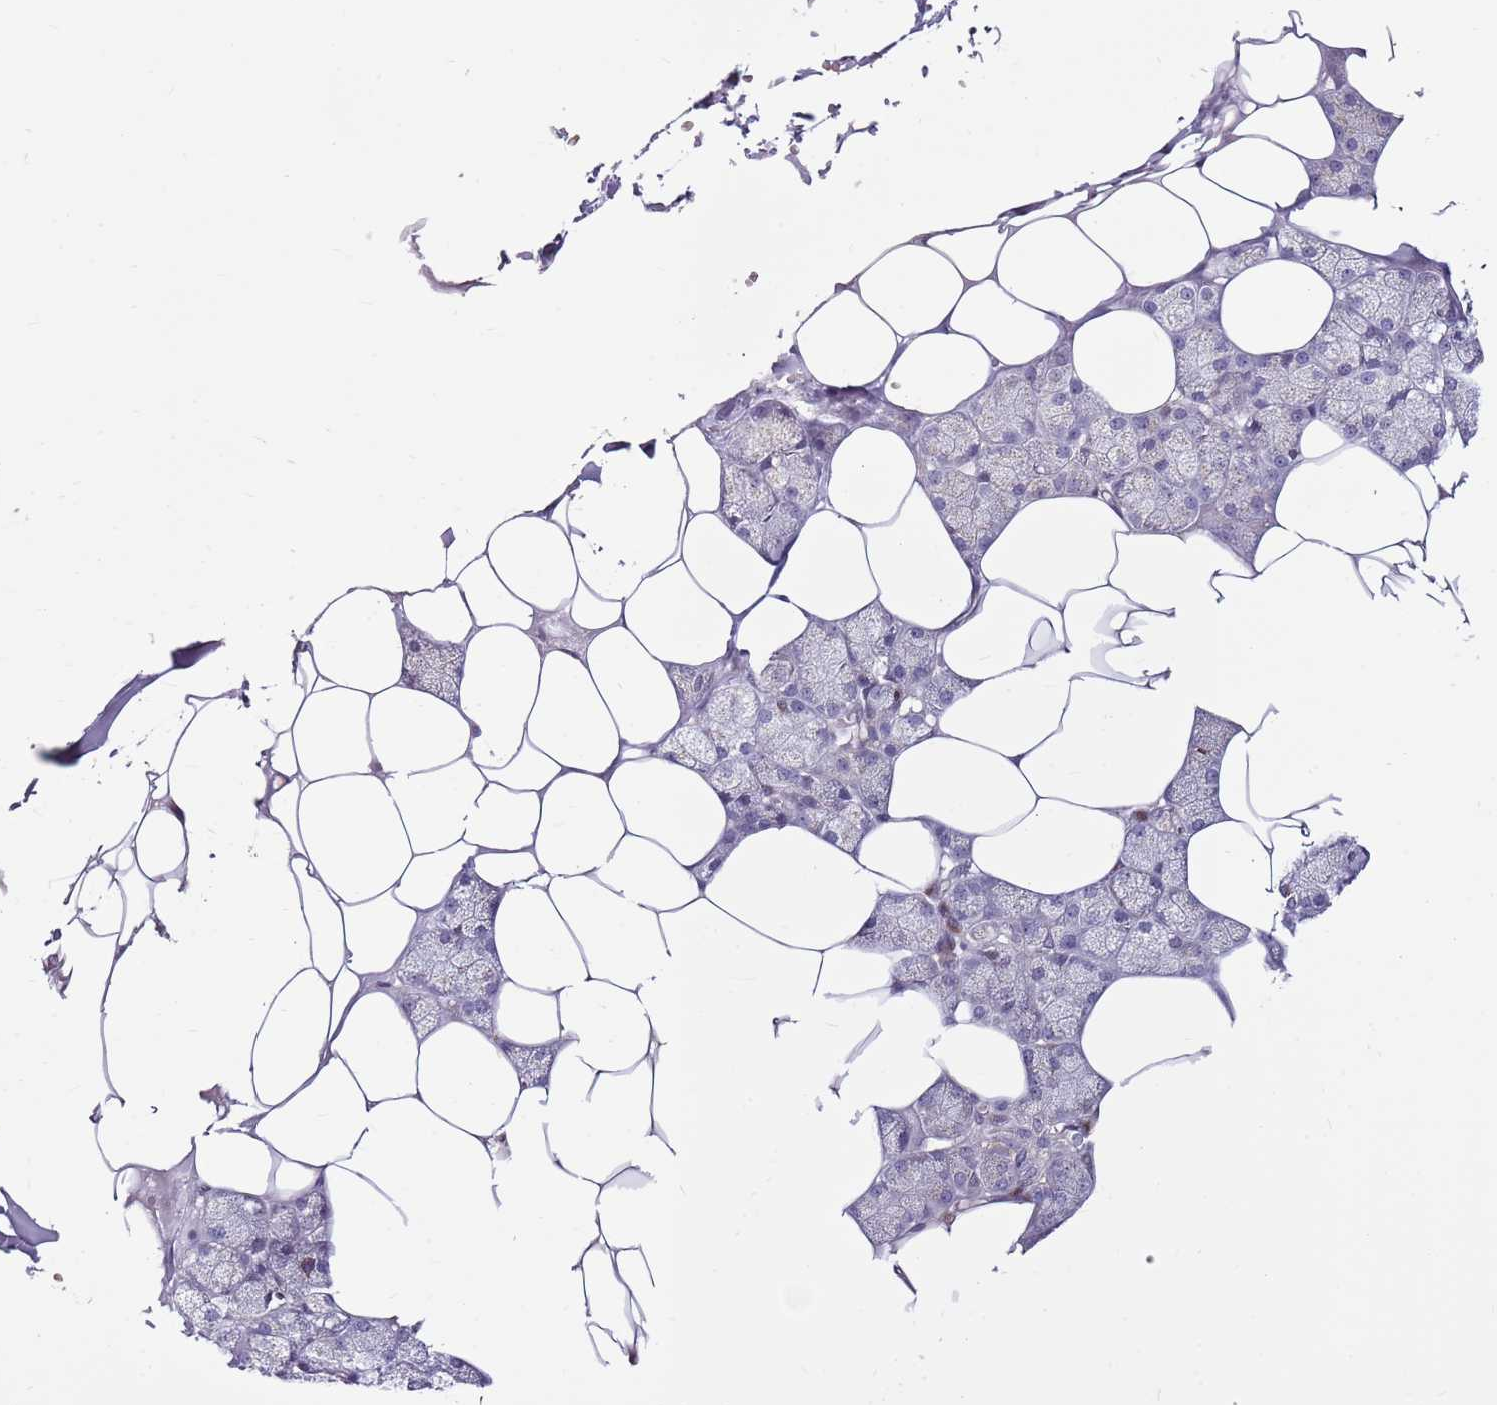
{"staining": {"intensity": "moderate", "quantity": "25%-75%", "location": "cytoplasmic/membranous"}, "tissue": "salivary gland", "cell_type": "Glandular cells", "image_type": "normal", "snomed": [{"axis": "morphology", "description": "Normal tissue, NOS"}, {"axis": "topography", "description": "Salivary gland"}], "caption": "A micrograph showing moderate cytoplasmic/membranous expression in about 25%-75% of glandular cells in normal salivary gland, as visualized by brown immunohistochemical staining.", "gene": "ZSWIM1", "patient": {"sex": "male", "age": 62}}